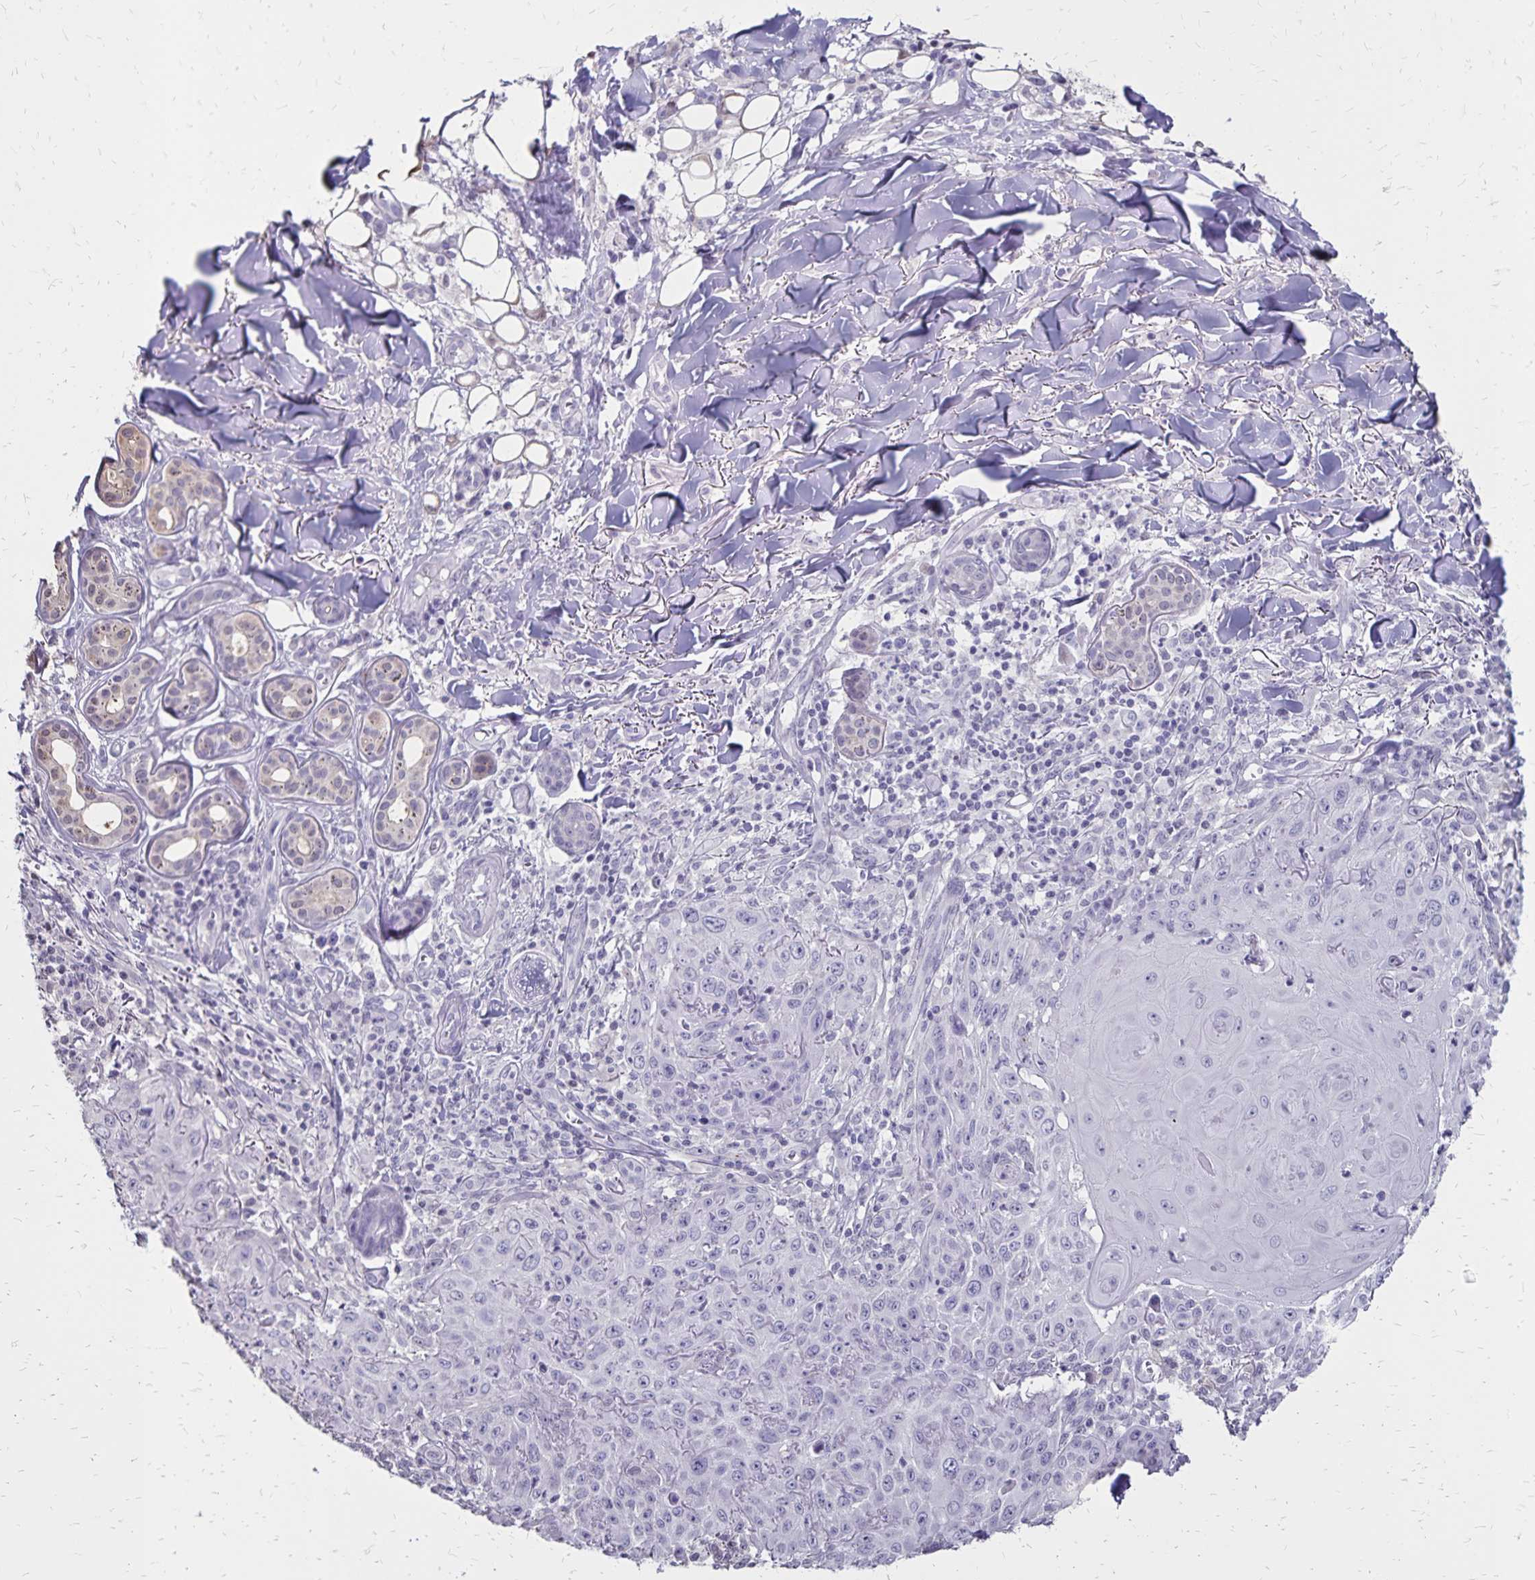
{"staining": {"intensity": "negative", "quantity": "none", "location": "none"}, "tissue": "skin cancer", "cell_type": "Tumor cells", "image_type": "cancer", "snomed": [{"axis": "morphology", "description": "Squamous cell carcinoma, NOS"}, {"axis": "topography", "description": "Skin"}], "caption": "Immunohistochemical staining of squamous cell carcinoma (skin) demonstrates no significant staining in tumor cells.", "gene": "SH3GL3", "patient": {"sex": "male", "age": 75}}